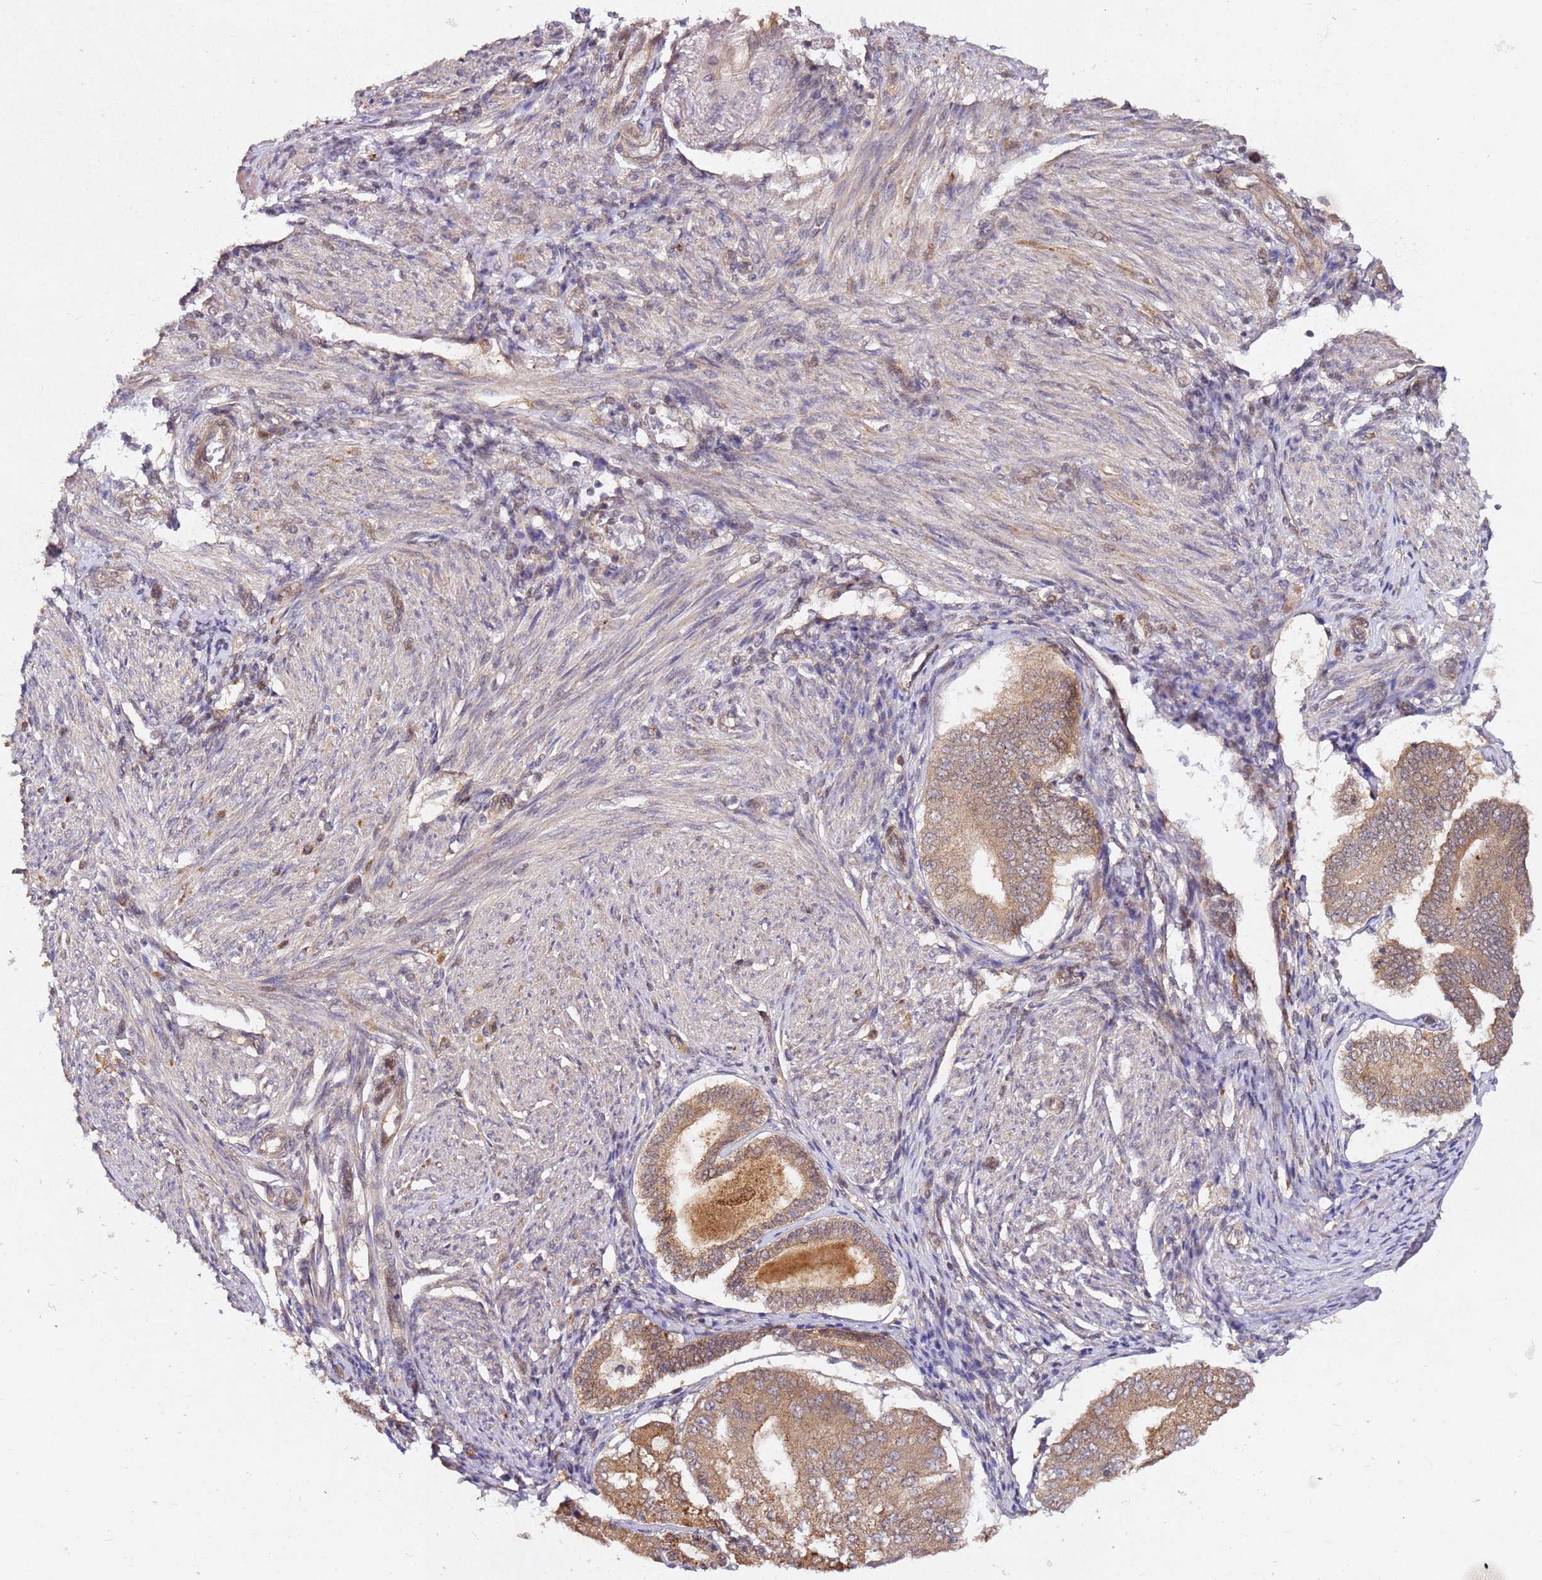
{"staining": {"intensity": "moderate", "quantity": ">75%", "location": "cytoplasmic/membranous"}, "tissue": "endometrial cancer", "cell_type": "Tumor cells", "image_type": "cancer", "snomed": [{"axis": "morphology", "description": "Adenocarcinoma, NOS"}, {"axis": "topography", "description": "Endometrium"}], "caption": "Endometrial cancer tissue exhibits moderate cytoplasmic/membranous staining in approximately >75% of tumor cells", "gene": "ALG11", "patient": {"sex": "female", "age": 81}}